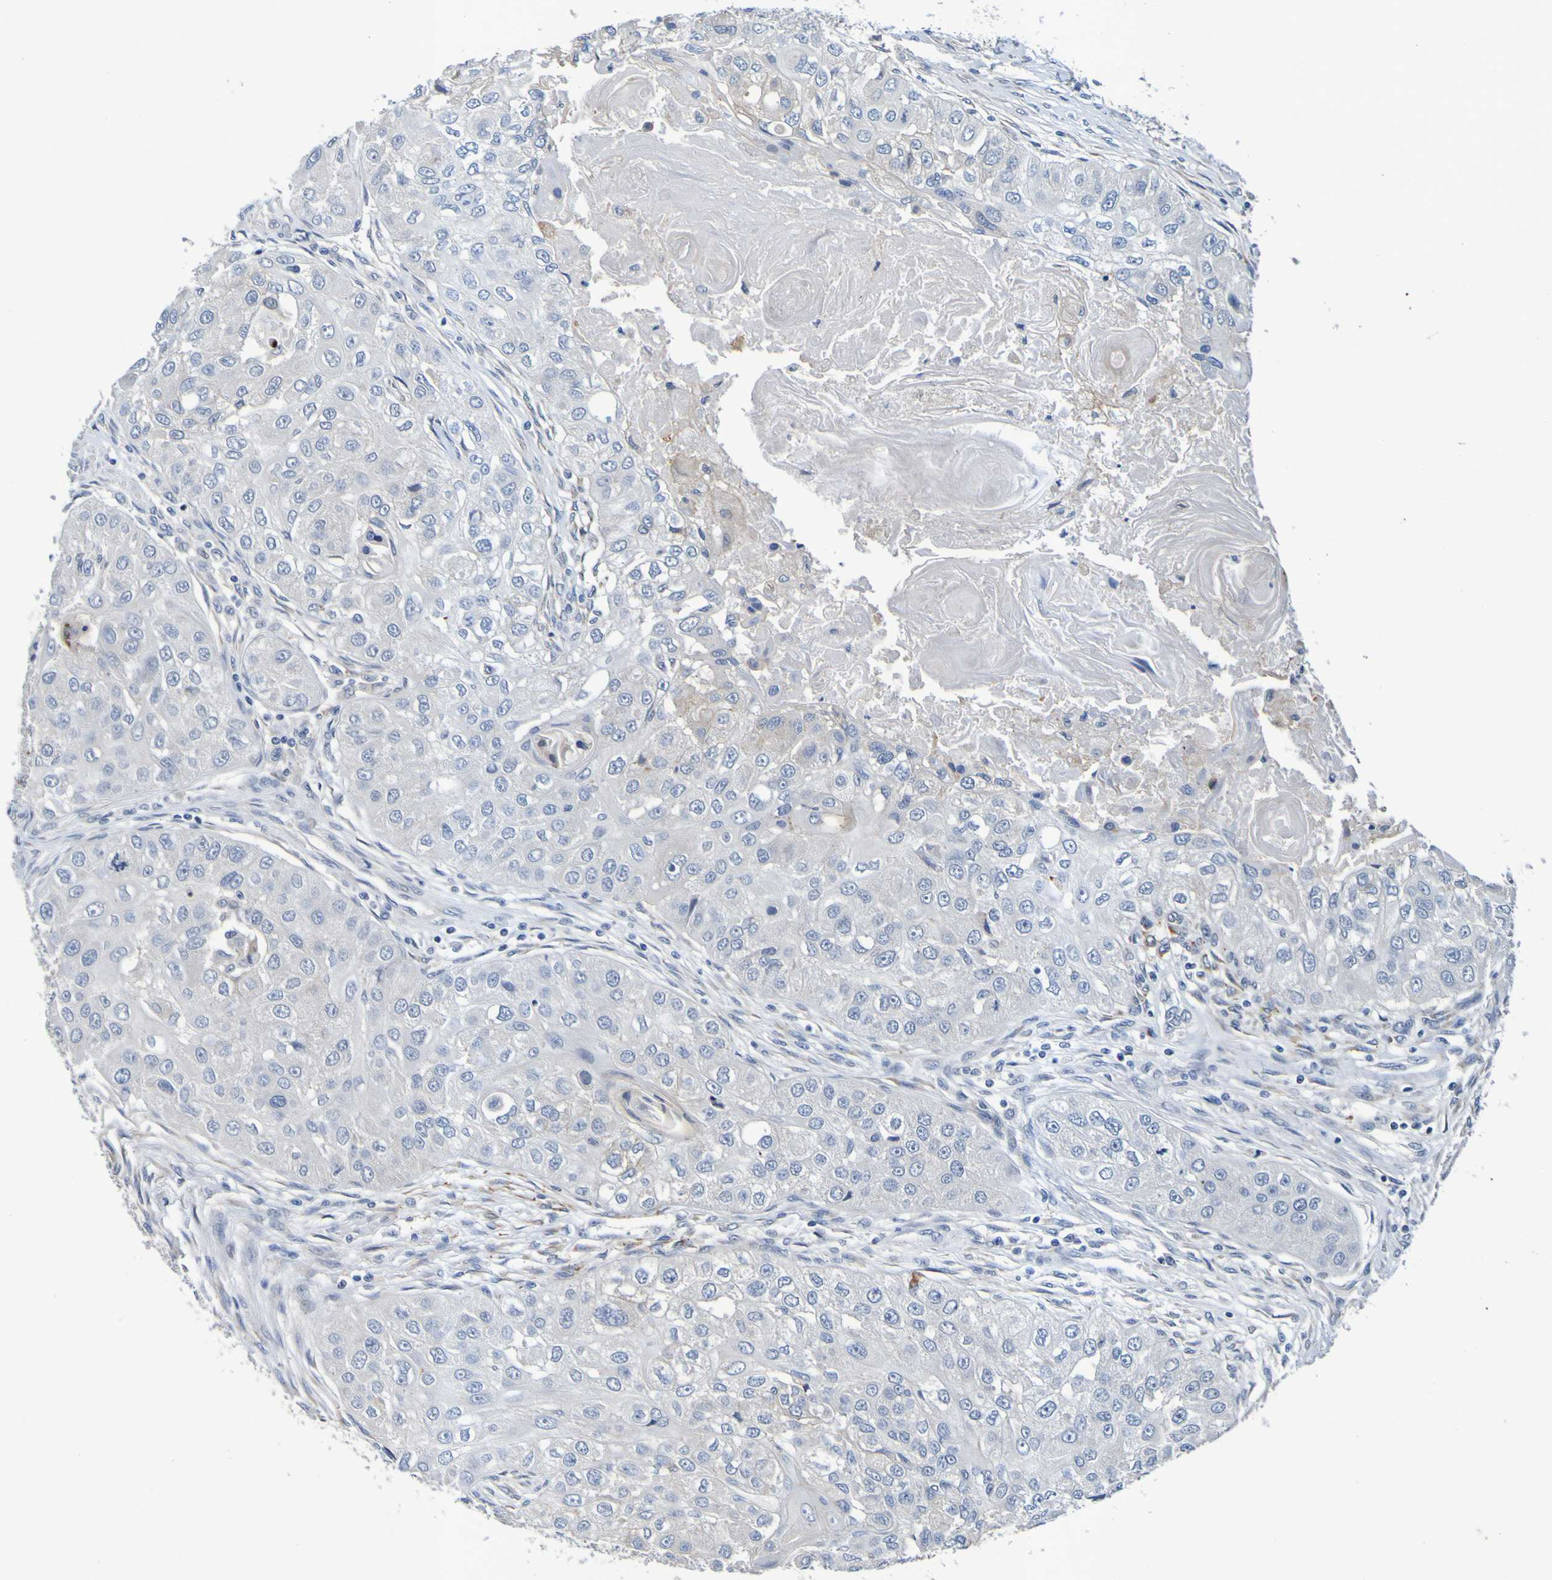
{"staining": {"intensity": "negative", "quantity": "none", "location": "none"}, "tissue": "head and neck cancer", "cell_type": "Tumor cells", "image_type": "cancer", "snomed": [{"axis": "morphology", "description": "Normal tissue, NOS"}, {"axis": "morphology", "description": "Squamous cell carcinoma, NOS"}, {"axis": "topography", "description": "Skeletal muscle"}, {"axis": "topography", "description": "Head-Neck"}], "caption": "DAB immunohistochemical staining of head and neck cancer (squamous cell carcinoma) demonstrates no significant staining in tumor cells.", "gene": "VMA21", "patient": {"sex": "male", "age": 51}}